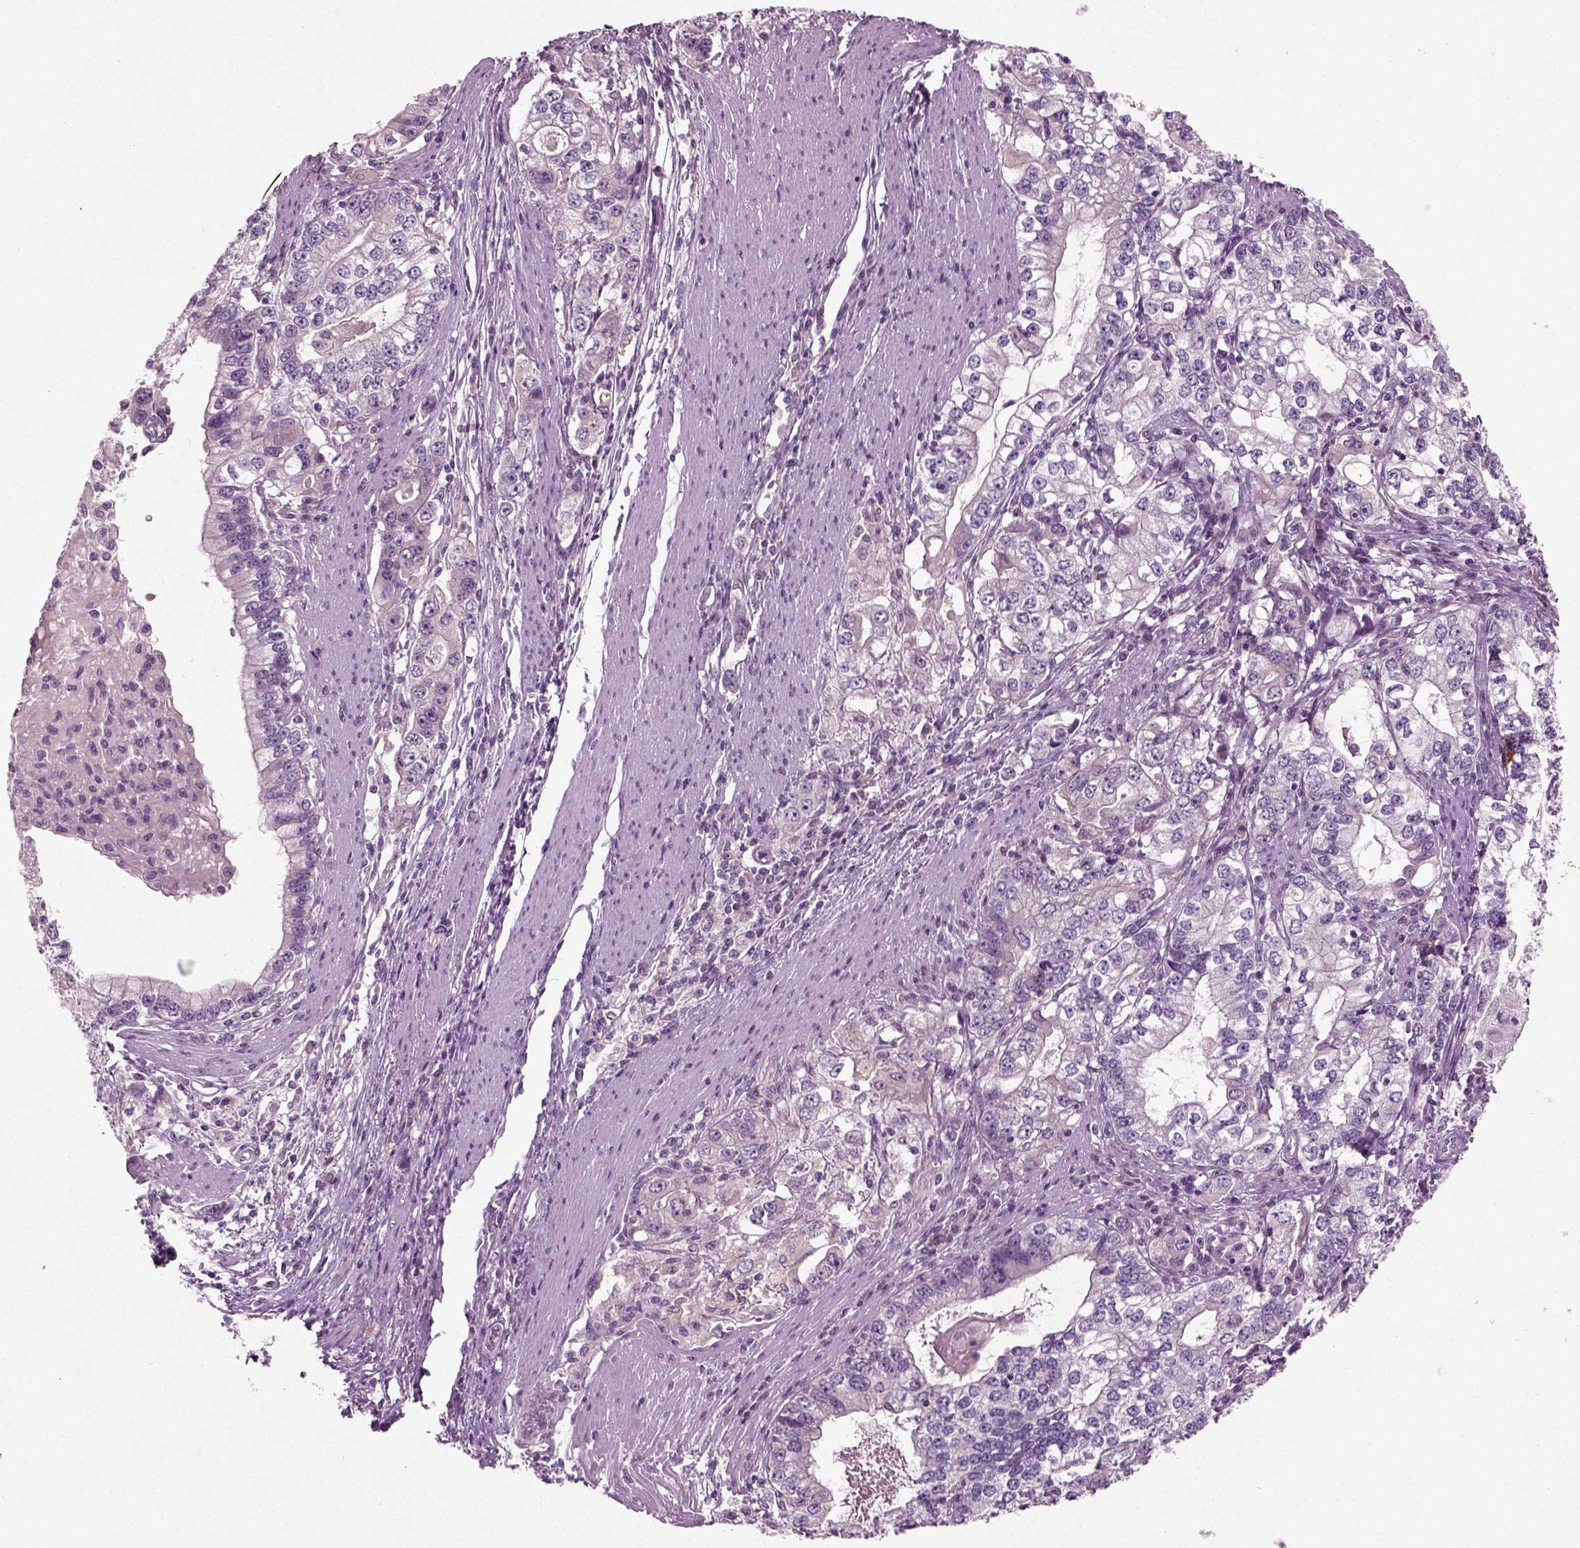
{"staining": {"intensity": "weak", "quantity": "<25%", "location": "cytoplasmic/membranous"}, "tissue": "stomach cancer", "cell_type": "Tumor cells", "image_type": "cancer", "snomed": [{"axis": "morphology", "description": "Adenocarcinoma, NOS"}, {"axis": "topography", "description": "Stomach, lower"}], "caption": "DAB immunohistochemical staining of human stomach adenocarcinoma shows no significant staining in tumor cells. (DAB immunohistochemistry (IHC), high magnification).", "gene": "RND2", "patient": {"sex": "female", "age": 72}}